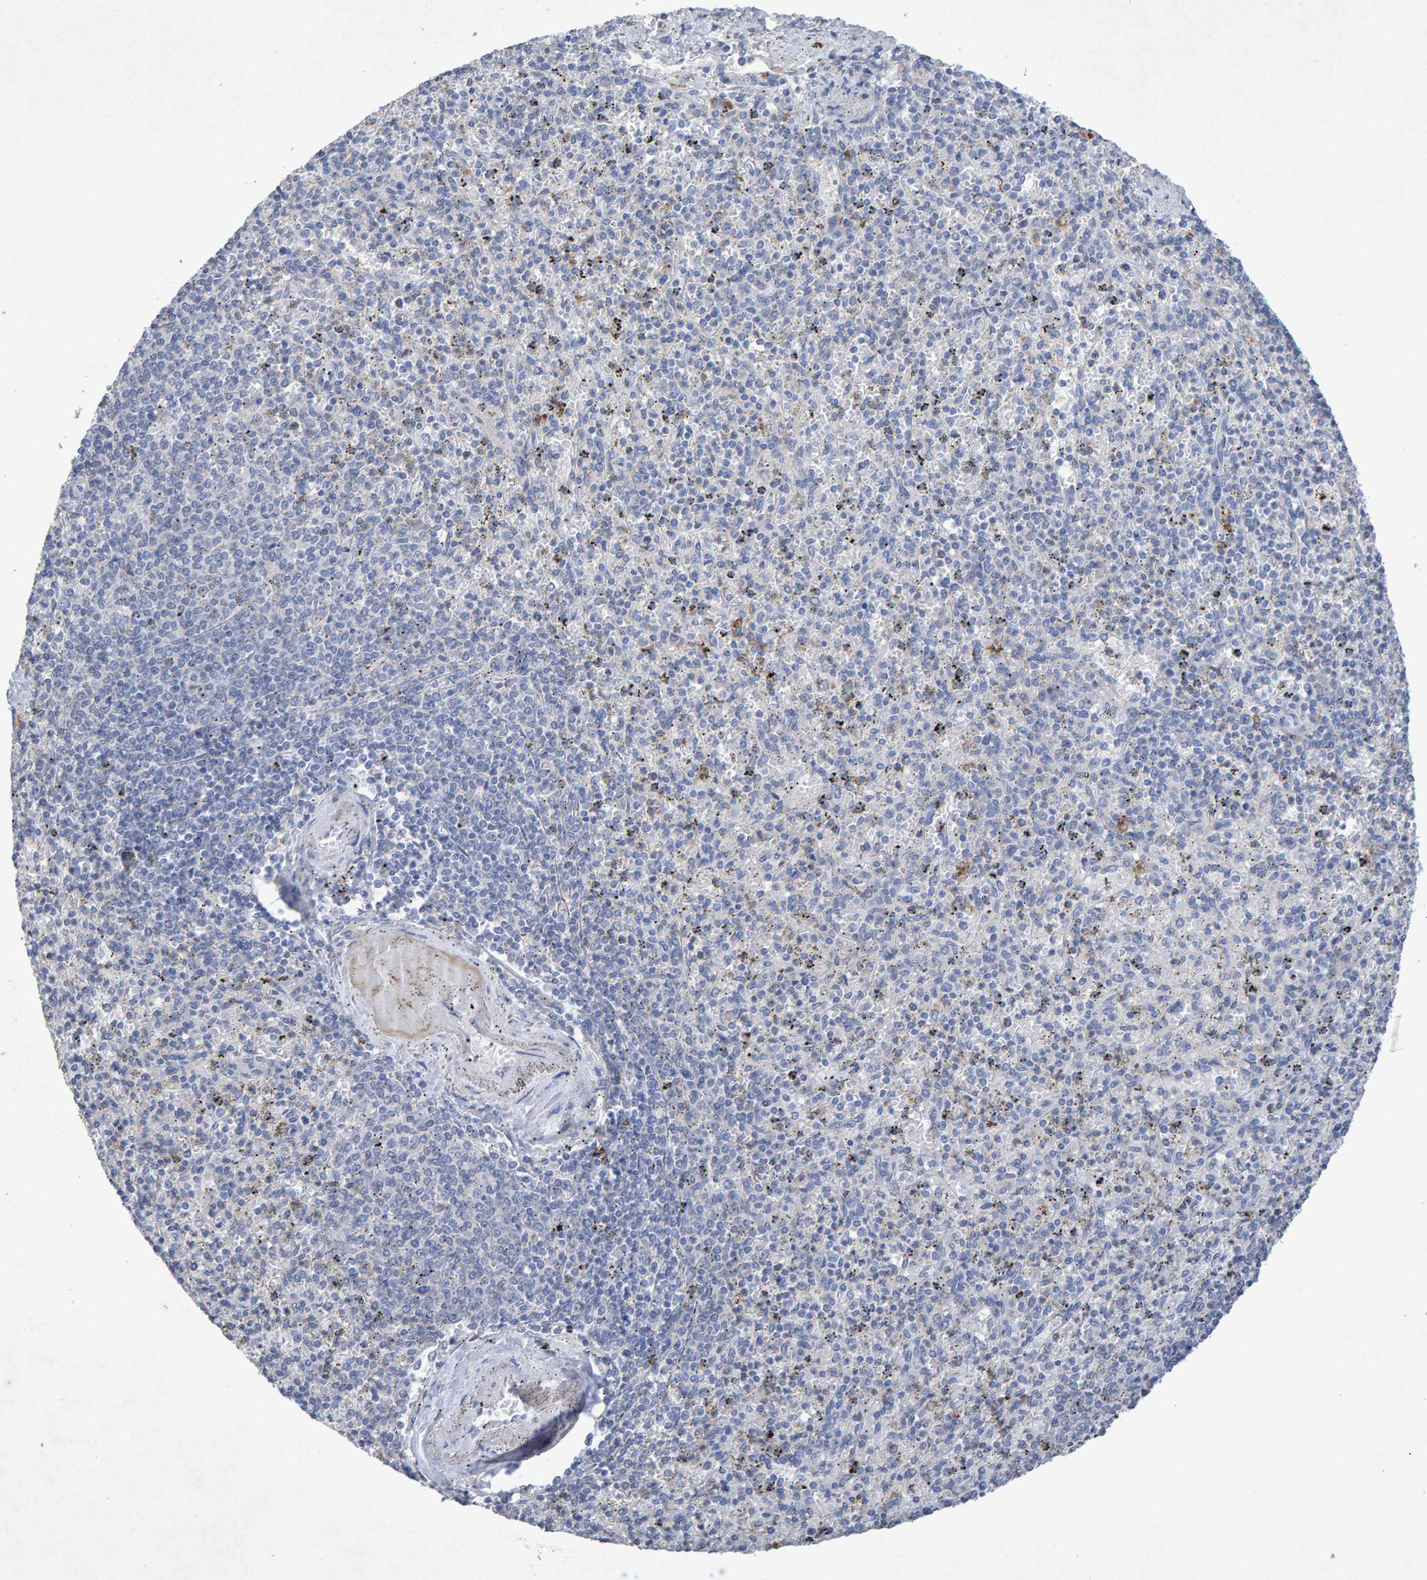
{"staining": {"intensity": "negative", "quantity": "none", "location": "none"}, "tissue": "spleen", "cell_type": "Cells in red pulp", "image_type": "normal", "snomed": [{"axis": "morphology", "description": "Normal tissue, NOS"}, {"axis": "topography", "description": "Spleen"}], "caption": "Cells in red pulp show no significant positivity in unremarkable spleen. Nuclei are stained in blue.", "gene": "CTH", "patient": {"sex": "male", "age": 72}}